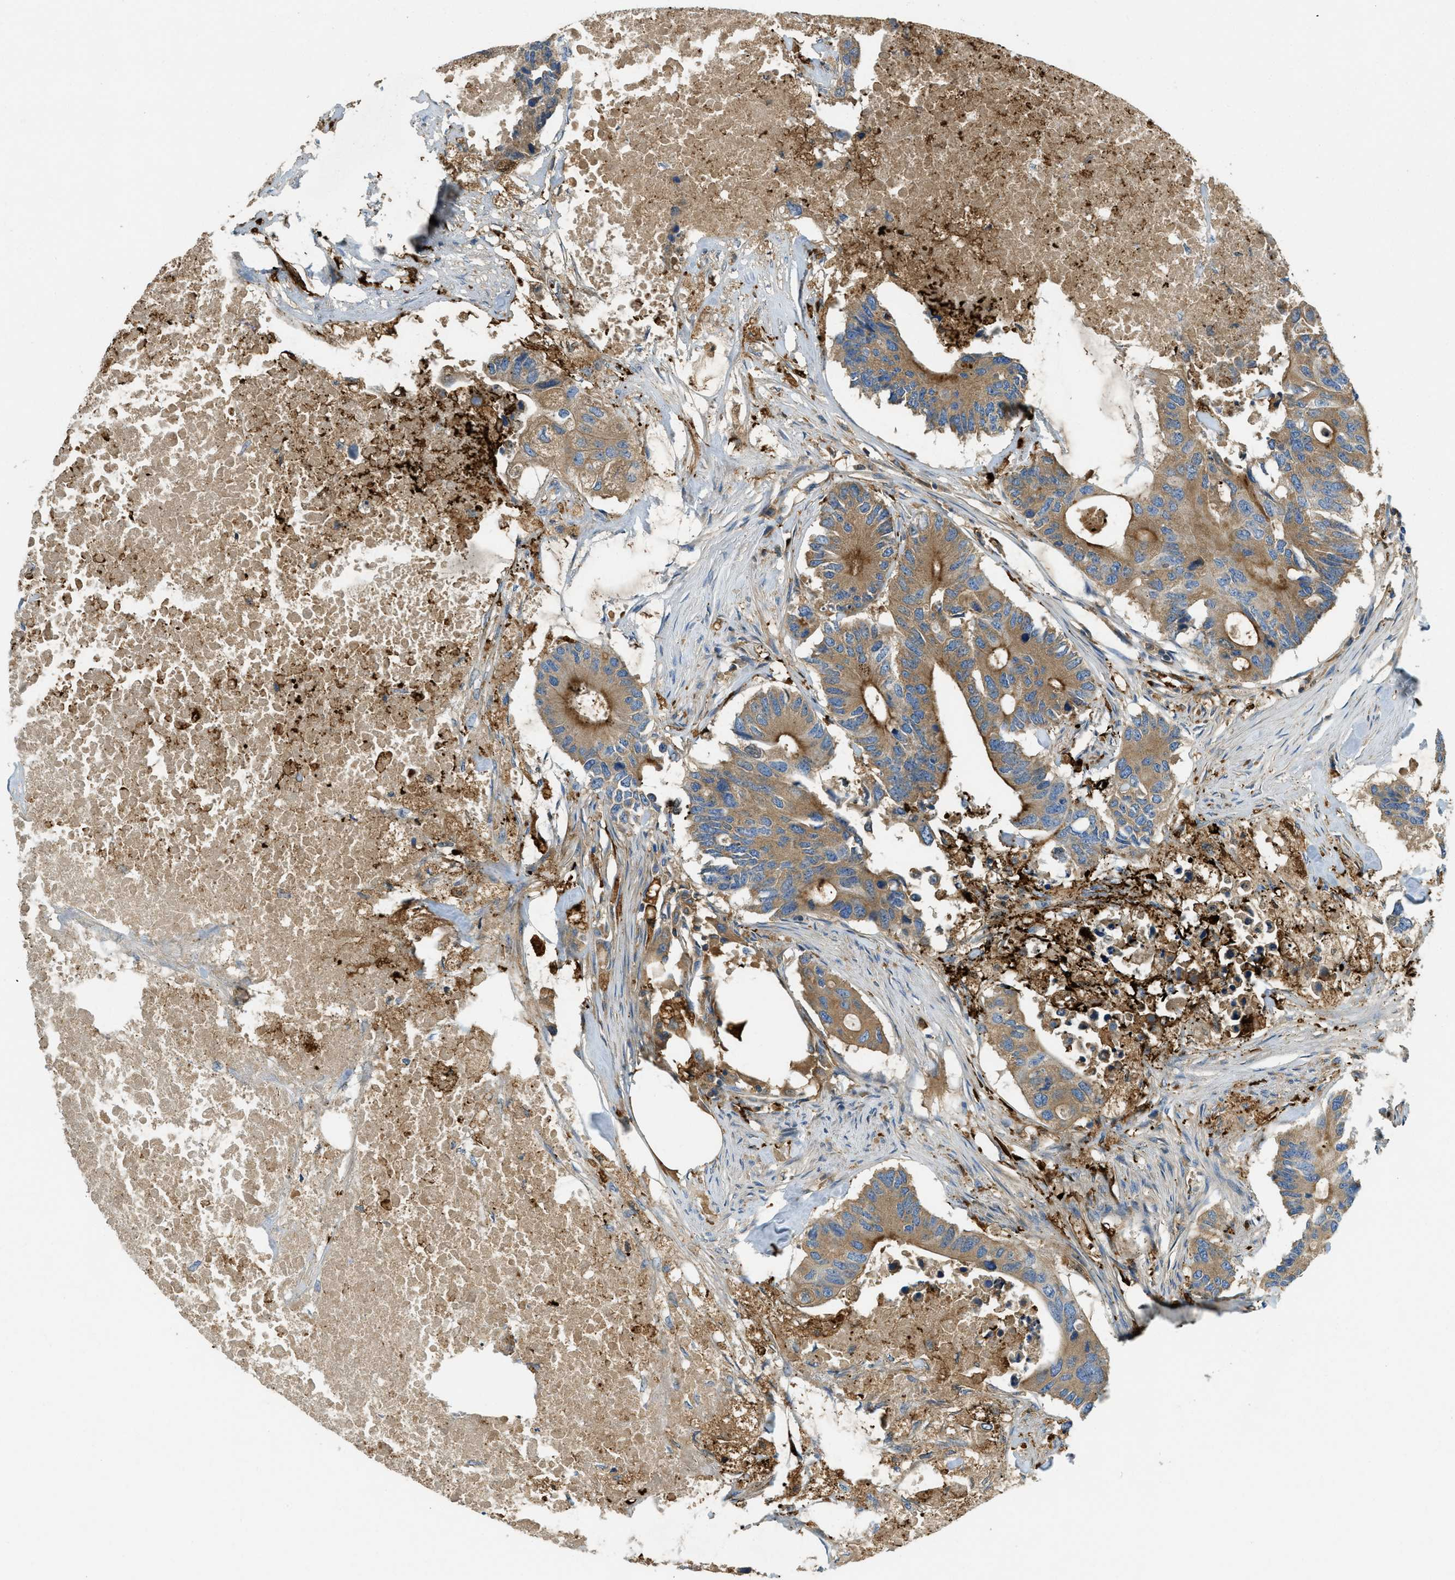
{"staining": {"intensity": "moderate", "quantity": ">75%", "location": "cytoplasmic/membranous"}, "tissue": "colorectal cancer", "cell_type": "Tumor cells", "image_type": "cancer", "snomed": [{"axis": "morphology", "description": "Adenocarcinoma, NOS"}, {"axis": "topography", "description": "Colon"}], "caption": "Protein staining of colorectal cancer tissue reveals moderate cytoplasmic/membranous staining in about >75% of tumor cells.", "gene": "RFFL", "patient": {"sex": "male", "age": 71}}